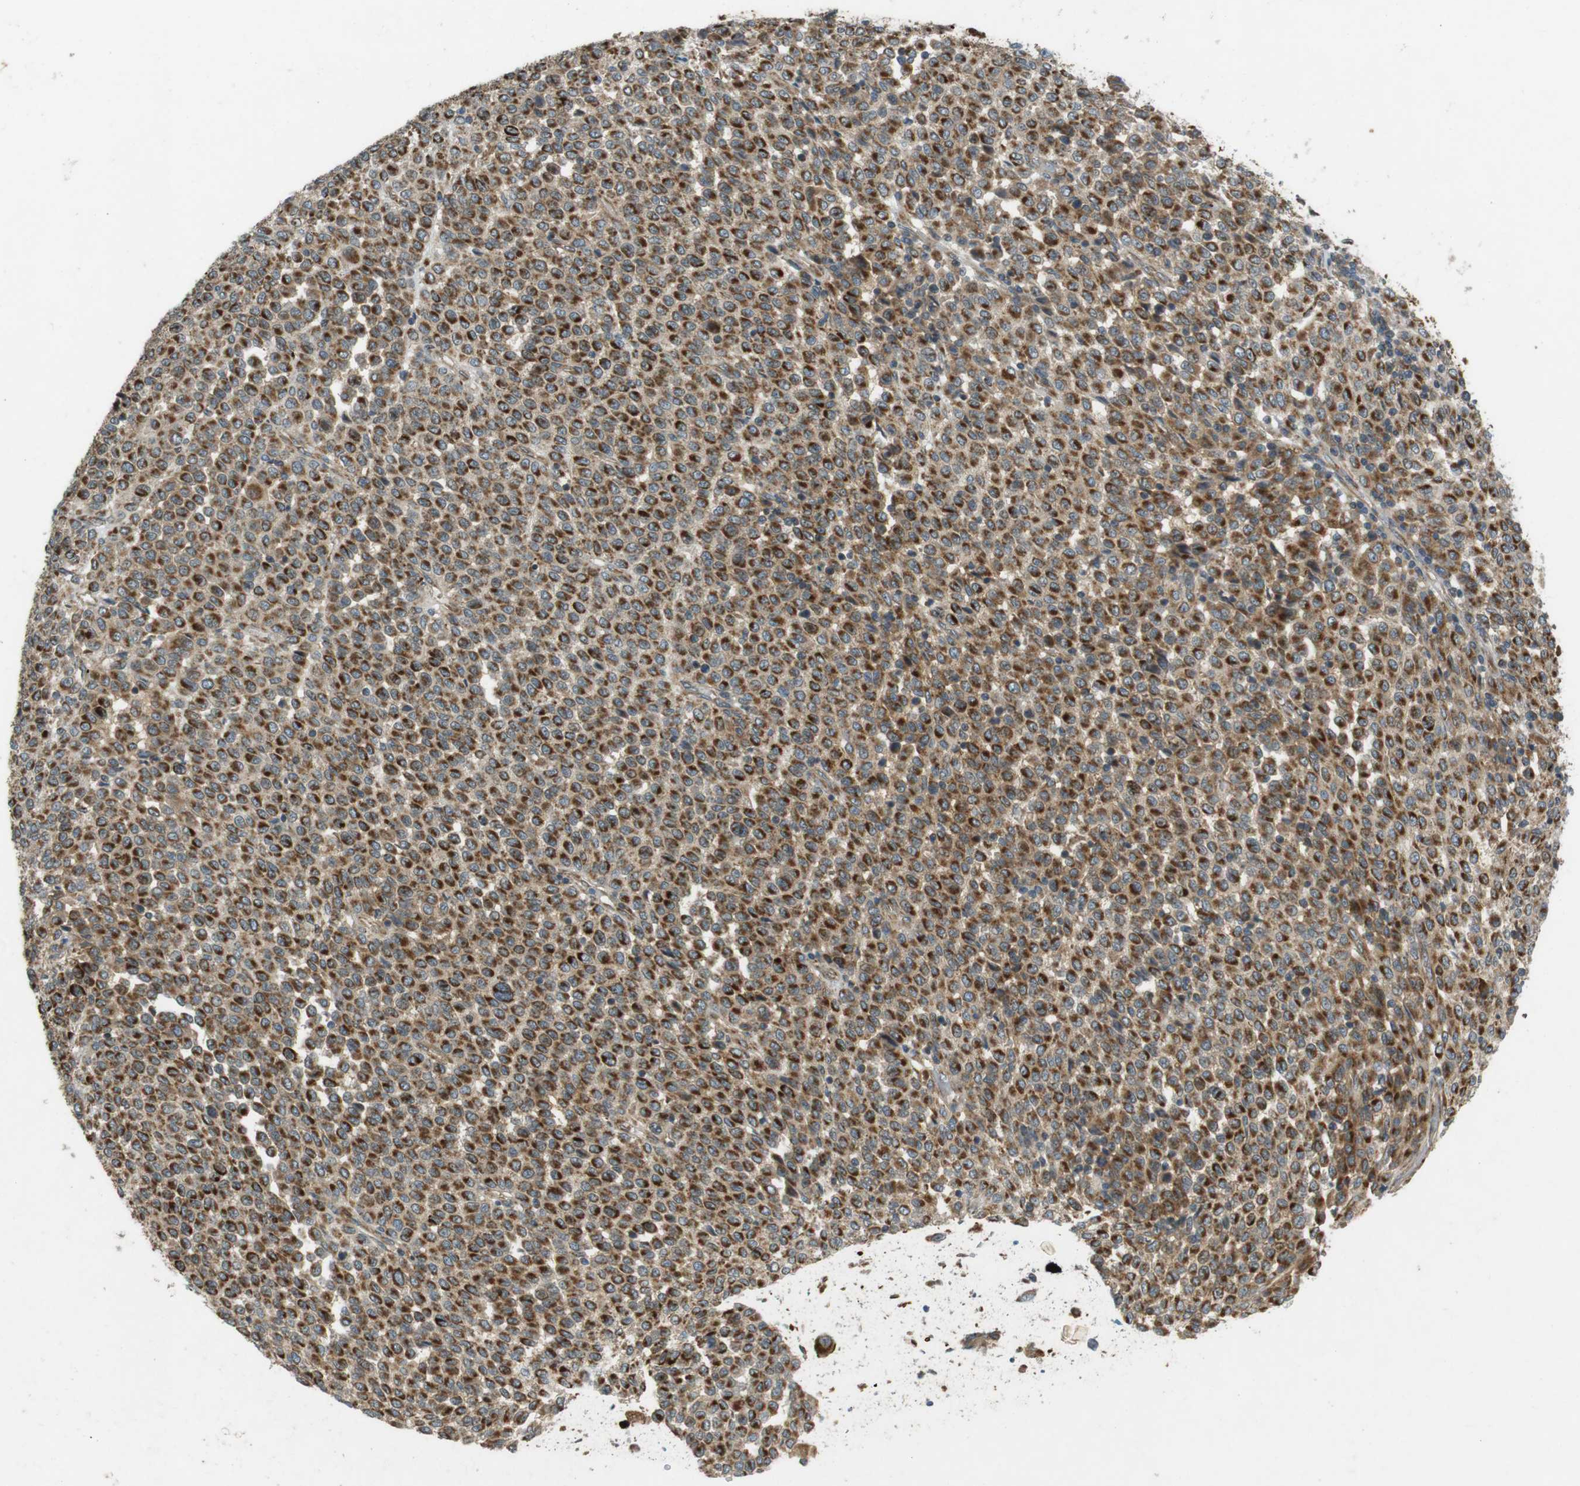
{"staining": {"intensity": "strong", "quantity": ">75%", "location": "cytoplasmic/membranous"}, "tissue": "melanoma", "cell_type": "Tumor cells", "image_type": "cancer", "snomed": [{"axis": "morphology", "description": "Malignant melanoma, Metastatic site"}, {"axis": "topography", "description": "Pancreas"}], "caption": "IHC micrograph of neoplastic tissue: human malignant melanoma (metastatic site) stained using immunohistochemistry reveals high levels of strong protein expression localized specifically in the cytoplasmic/membranous of tumor cells, appearing as a cytoplasmic/membranous brown color.", "gene": "SLC41A1", "patient": {"sex": "female", "age": 30}}